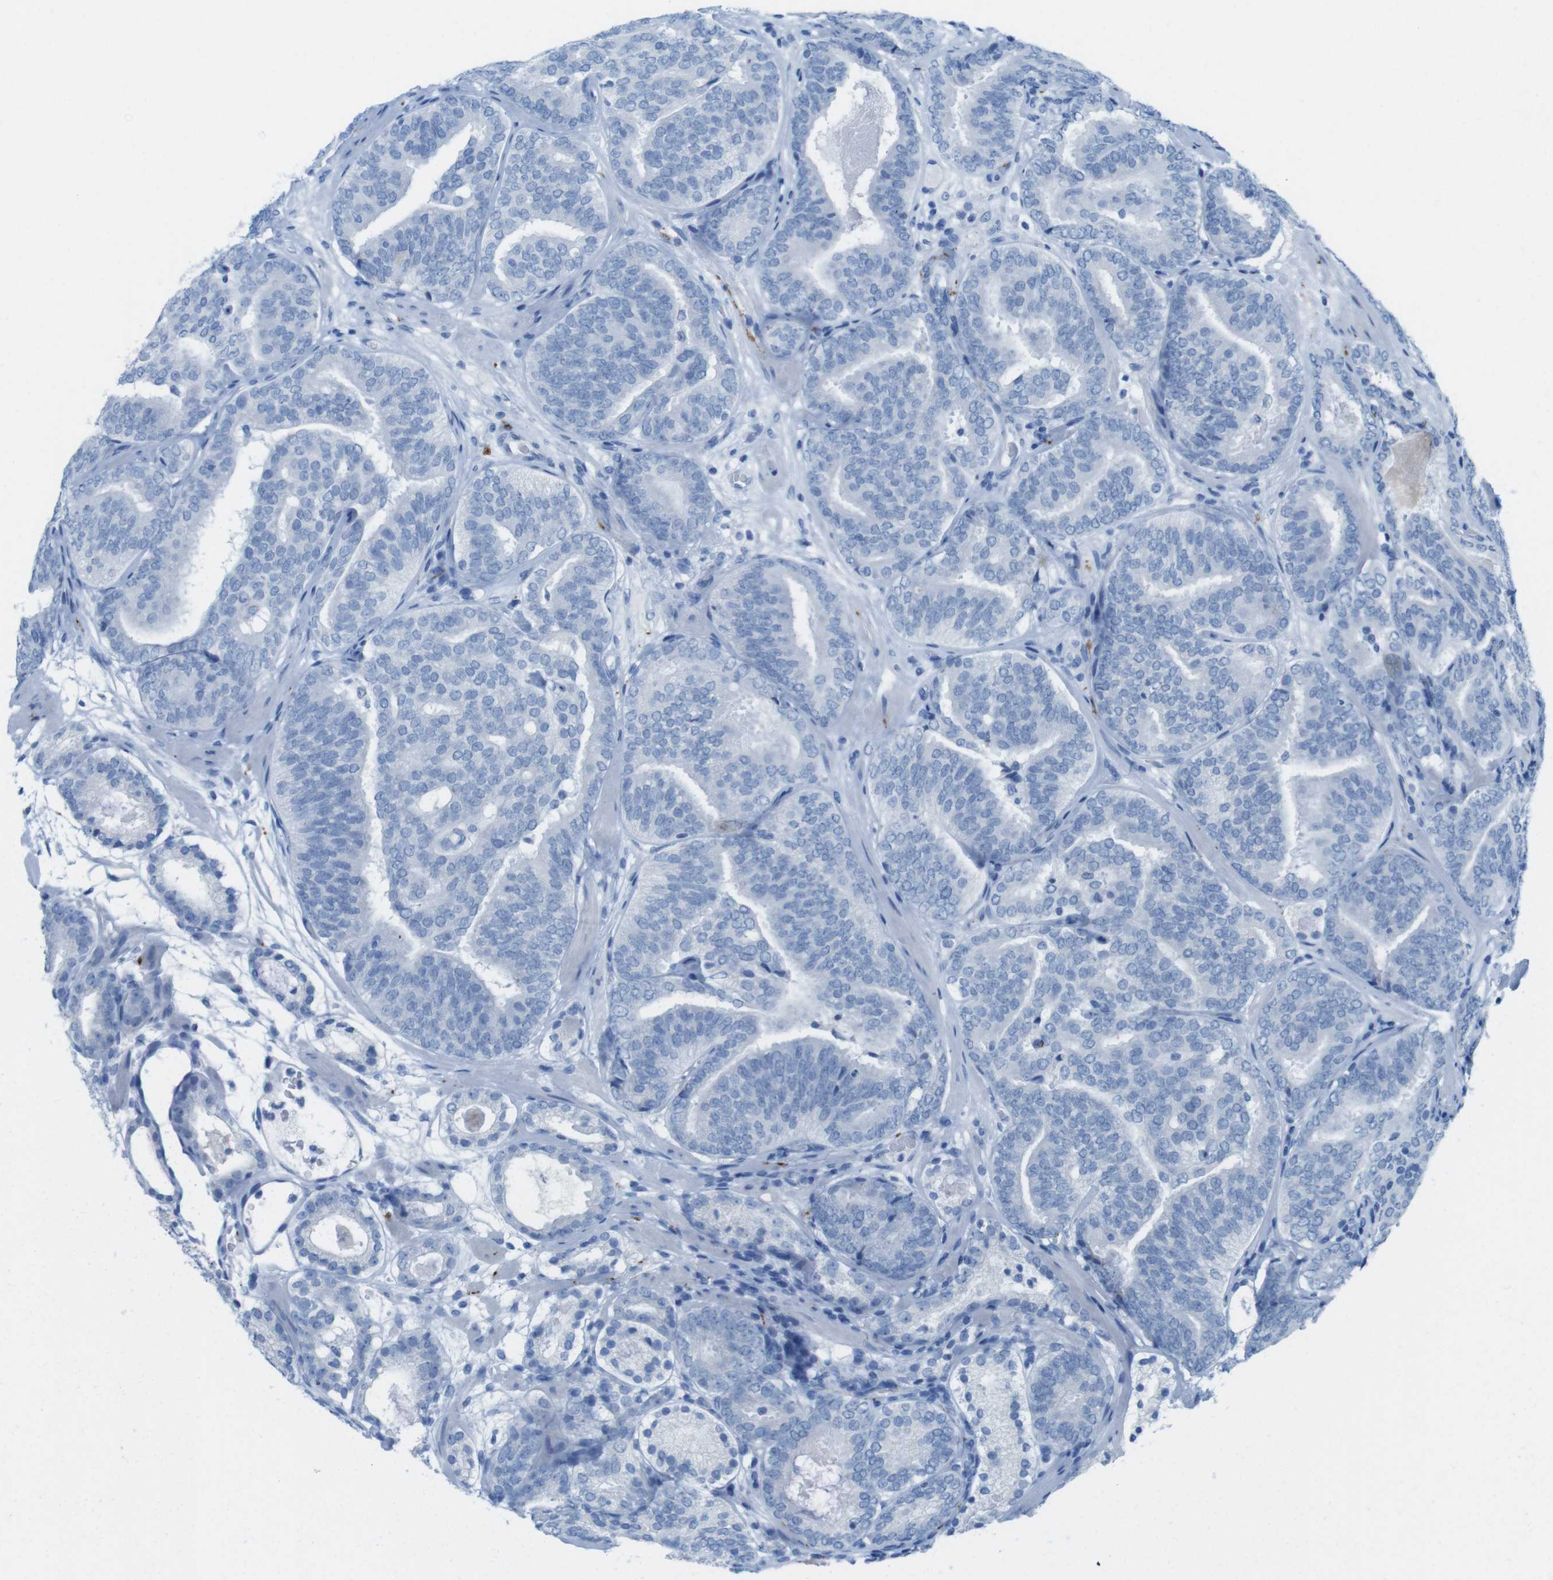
{"staining": {"intensity": "negative", "quantity": "none", "location": "none"}, "tissue": "prostate cancer", "cell_type": "Tumor cells", "image_type": "cancer", "snomed": [{"axis": "morphology", "description": "Adenocarcinoma, Low grade"}, {"axis": "topography", "description": "Prostate"}], "caption": "Image shows no protein staining in tumor cells of prostate adenocarcinoma (low-grade) tissue.", "gene": "GAP43", "patient": {"sex": "male", "age": 69}}